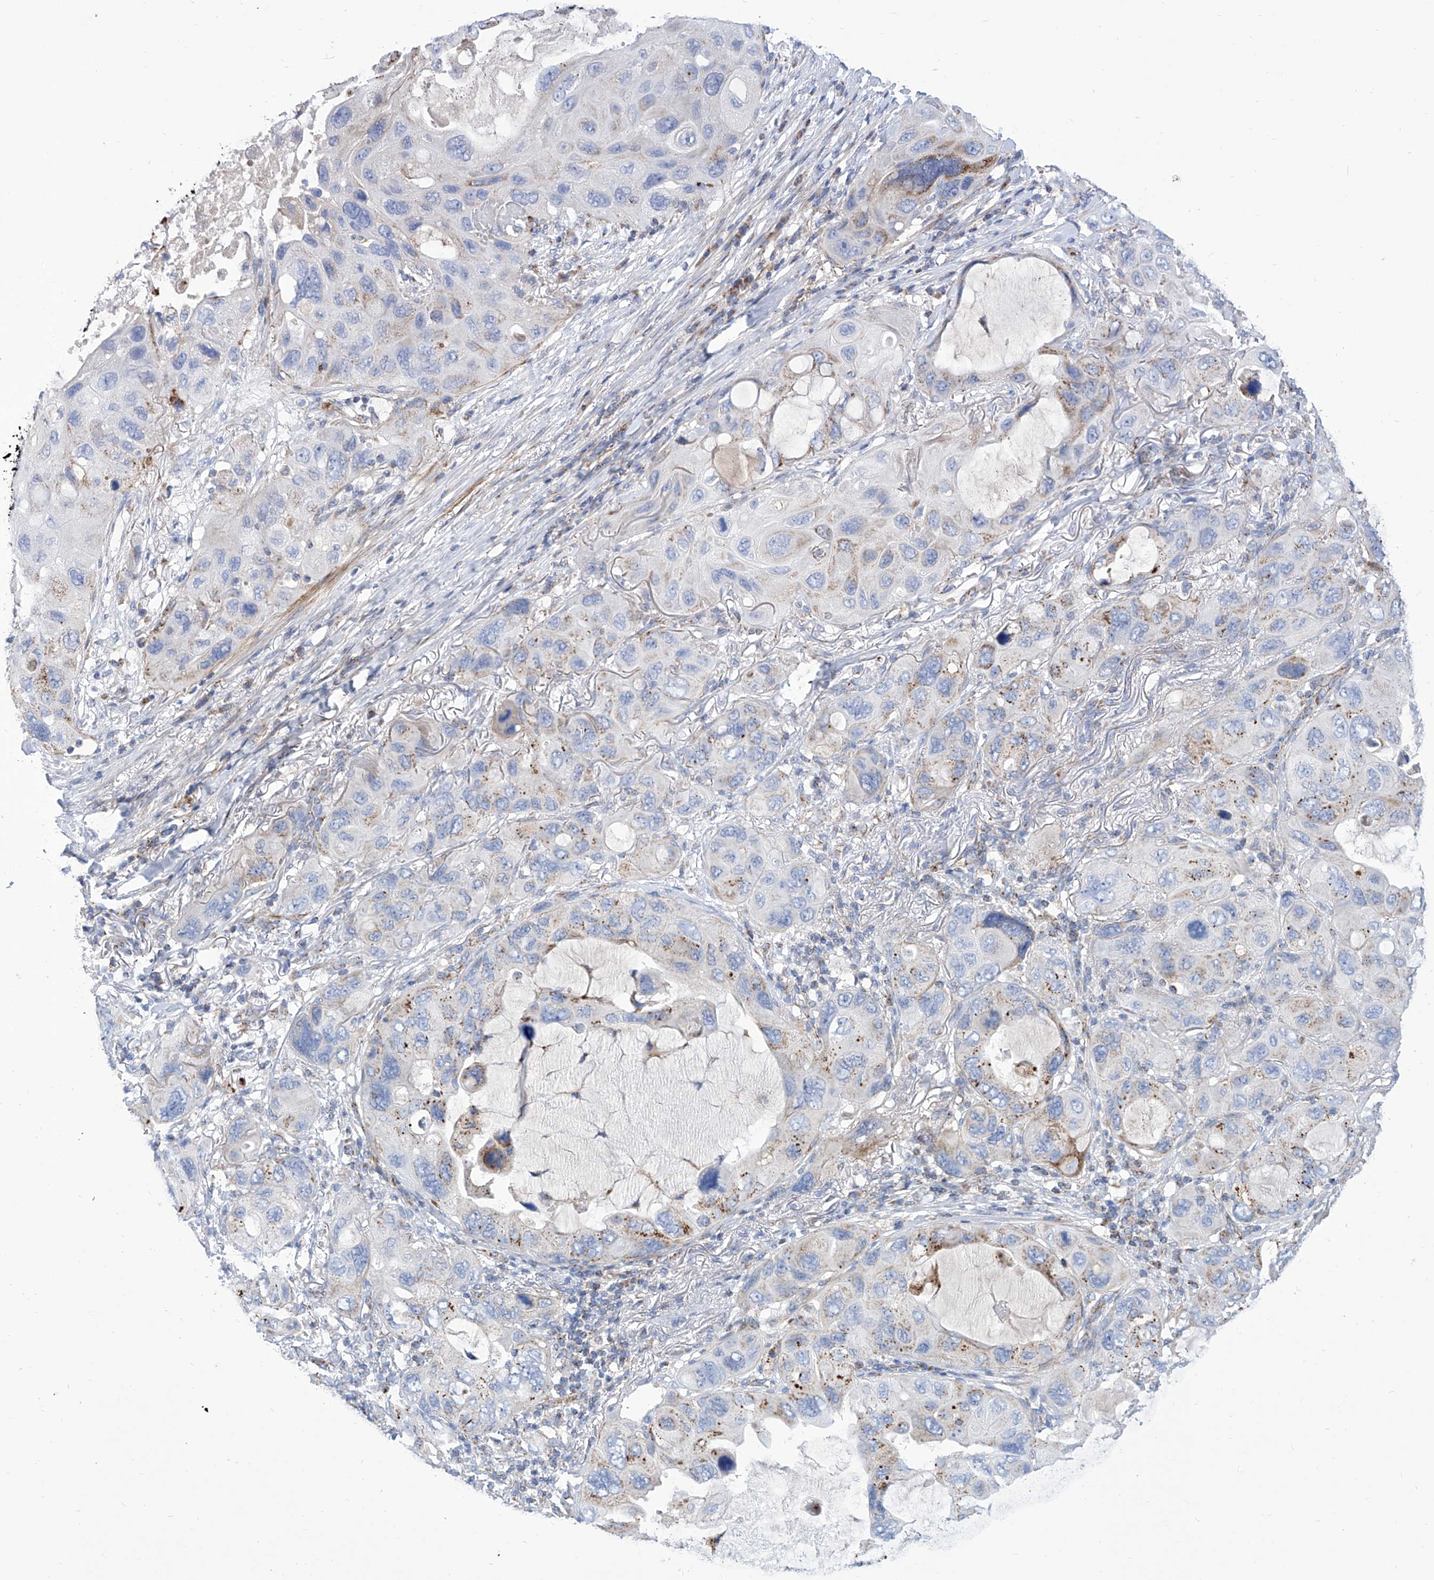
{"staining": {"intensity": "moderate", "quantity": "<25%", "location": "cytoplasmic/membranous"}, "tissue": "lung cancer", "cell_type": "Tumor cells", "image_type": "cancer", "snomed": [{"axis": "morphology", "description": "Squamous cell carcinoma, NOS"}, {"axis": "topography", "description": "Lung"}], "caption": "IHC photomicrograph of neoplastic tissue: human squamous cell carcinoma (lung) stained using immunohistochemistry exhibits low levels of moderate protein expression localized specifically in the cytoplasmic/membranous of tumor cells, appearing as a cytoplasmic/membranous brown color.", "gene": "SRBD1", "patient": {"sex": "female", "age": 73}}